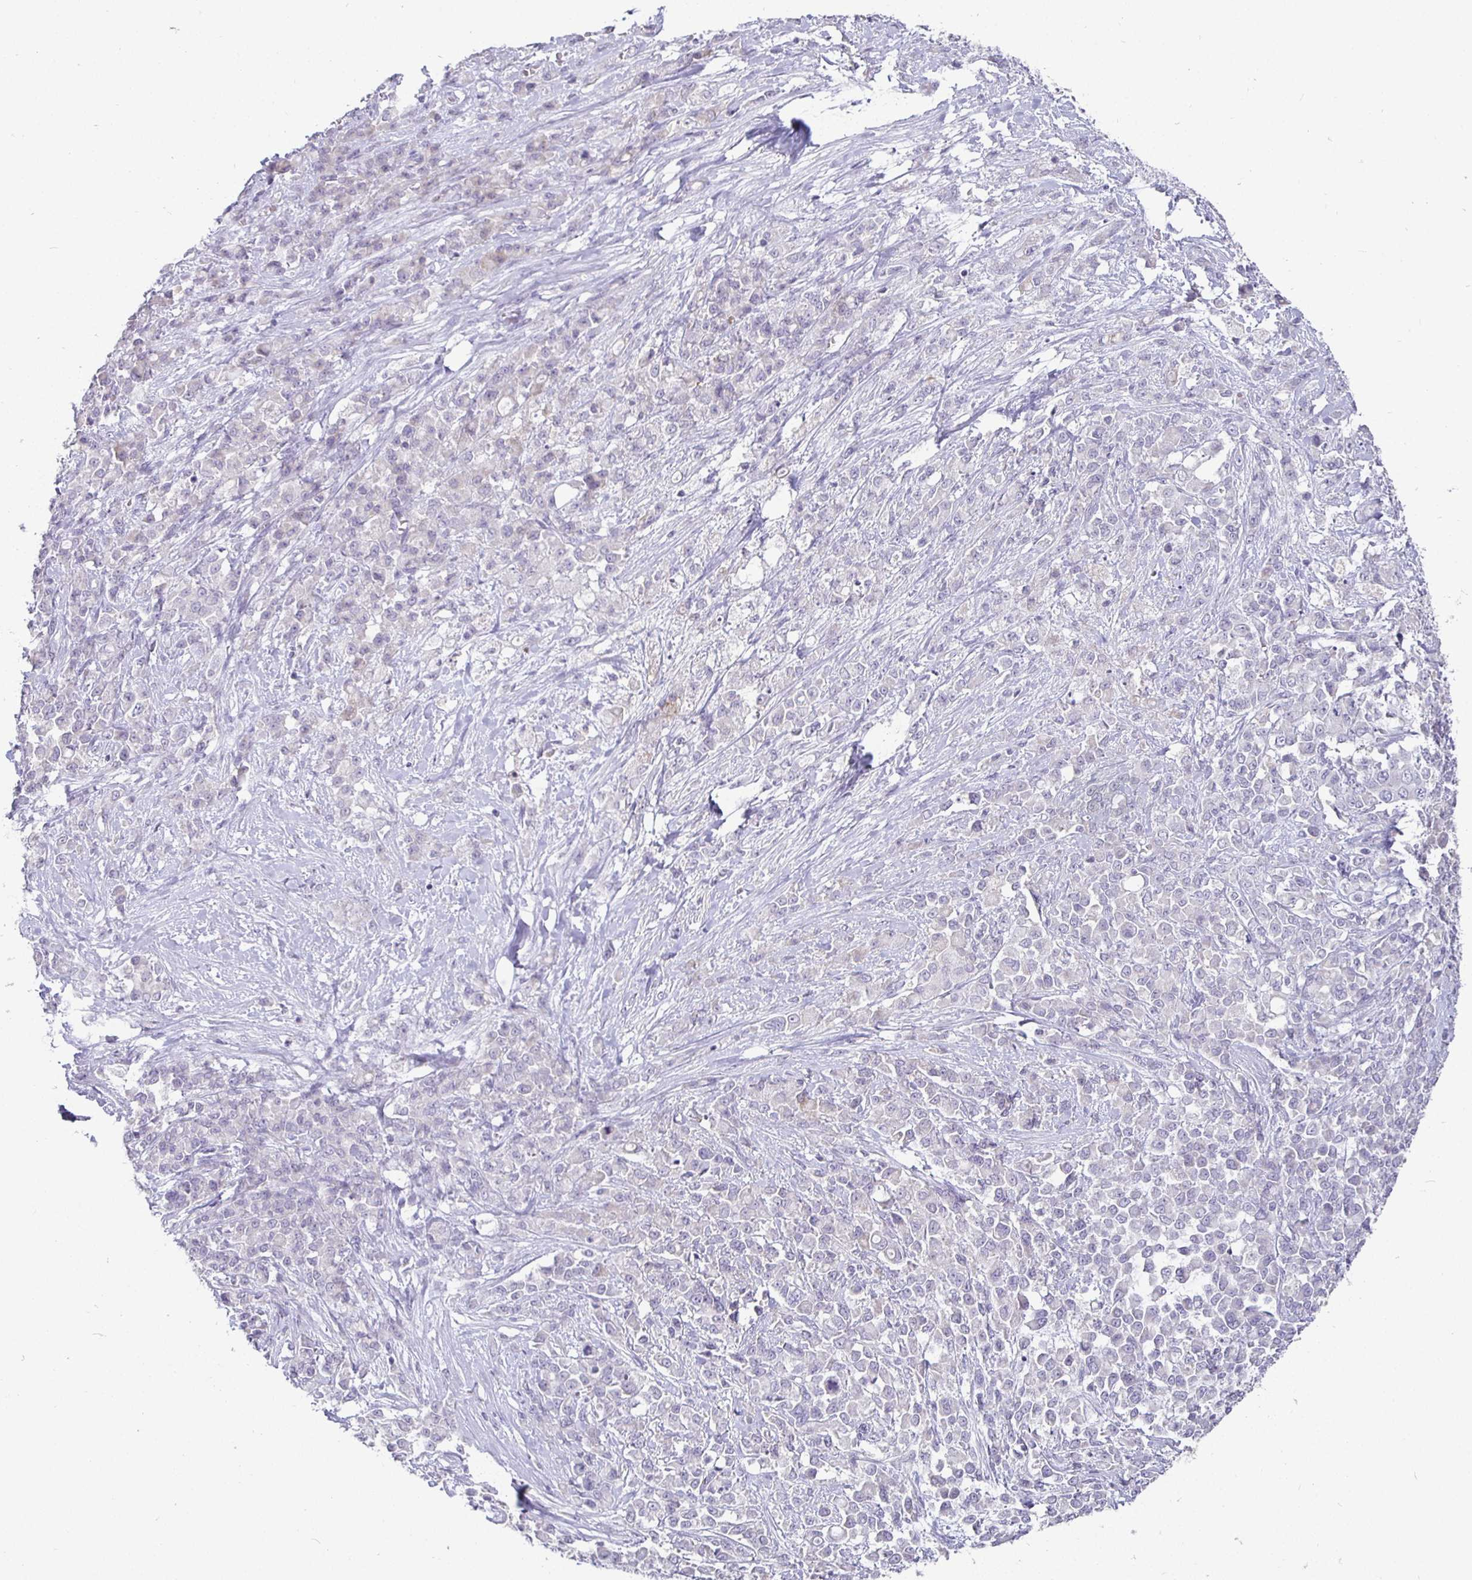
{"staining": {"intensity": "negative", "quantity": "none", "location": "none"}, "tissue": "stomach cancer", "cell_type": "Tumor cells", "image_type": "cancer", "snomed": [{"axis": "morphology", "description": "Adenocarcinoma, NOS"}, {"axis": "topography", "description": "Stomach"}], "caption": "Immunohistochemistry (IHC) photomicrograph of human stomach cancer (adenocarcinoma) stained for a protein (brown), which displays no expression in tumor cells.", "gene": "SIRPA", "patient": {"sex": "female", "age": 76}}